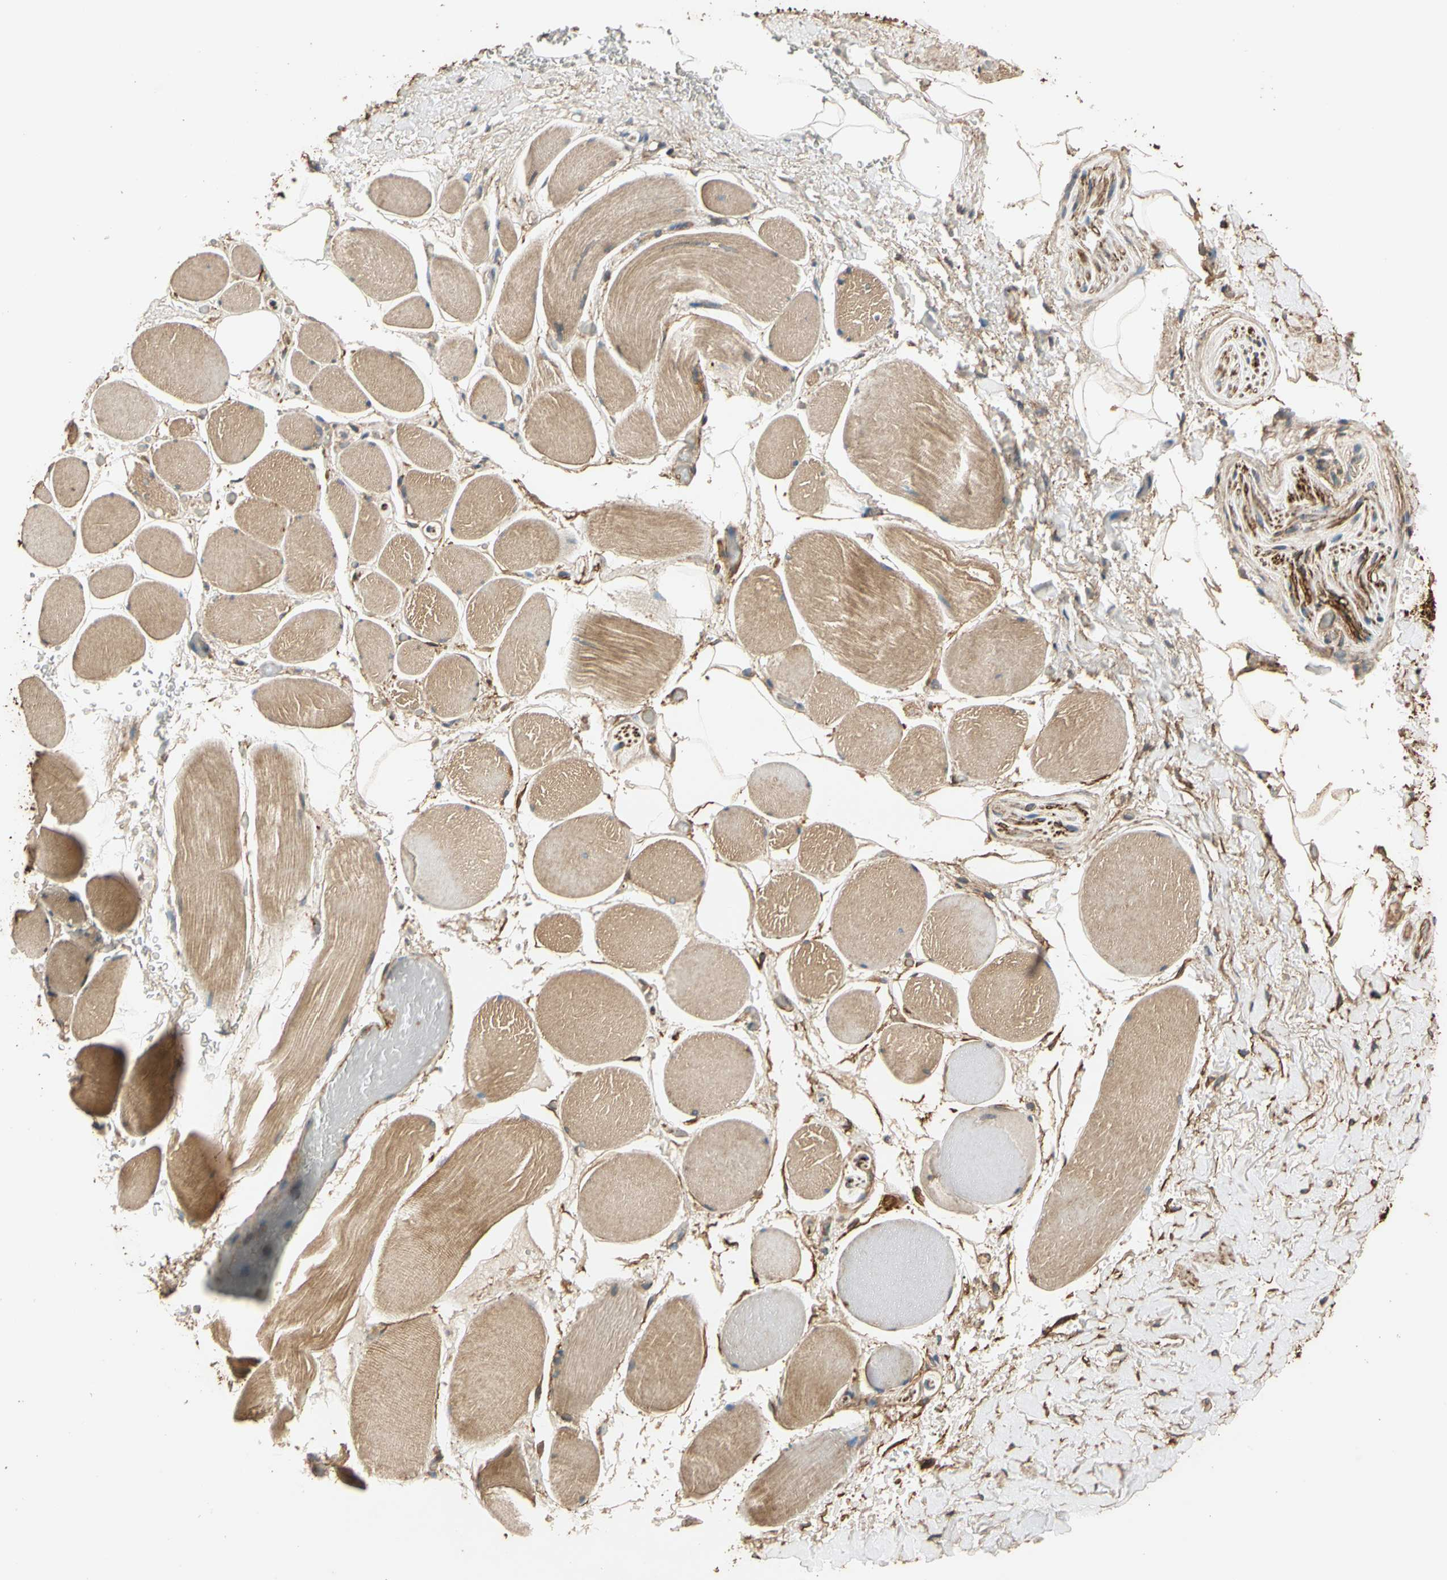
{"staining": {"intensity": "moderate", "quantity": ">75%", "location": "cytoplasmic/membranous"}, "tissue": "adipose tissue", "cell_type": "Adipocytes", "image_type": "normal", "snomed": [{"axis": "morphology", "description": "Normal tissue, NOS"}, {"axis": "topography", "description": "Soft tissue"}, {"axis": "topography", "description": "Peripheral nerve tissue"}], "caption": "This micrograph displays normal adipose tissue stained with immunohistochemistry (IHC) to label a protein in brown. The cytoplasmic/membranous of adipocytes show moderate positivity for the protein. Nuclei are counter-stained blue.", "gene": "MGRN1", "patient": {"sex": "female", "age": 71}}